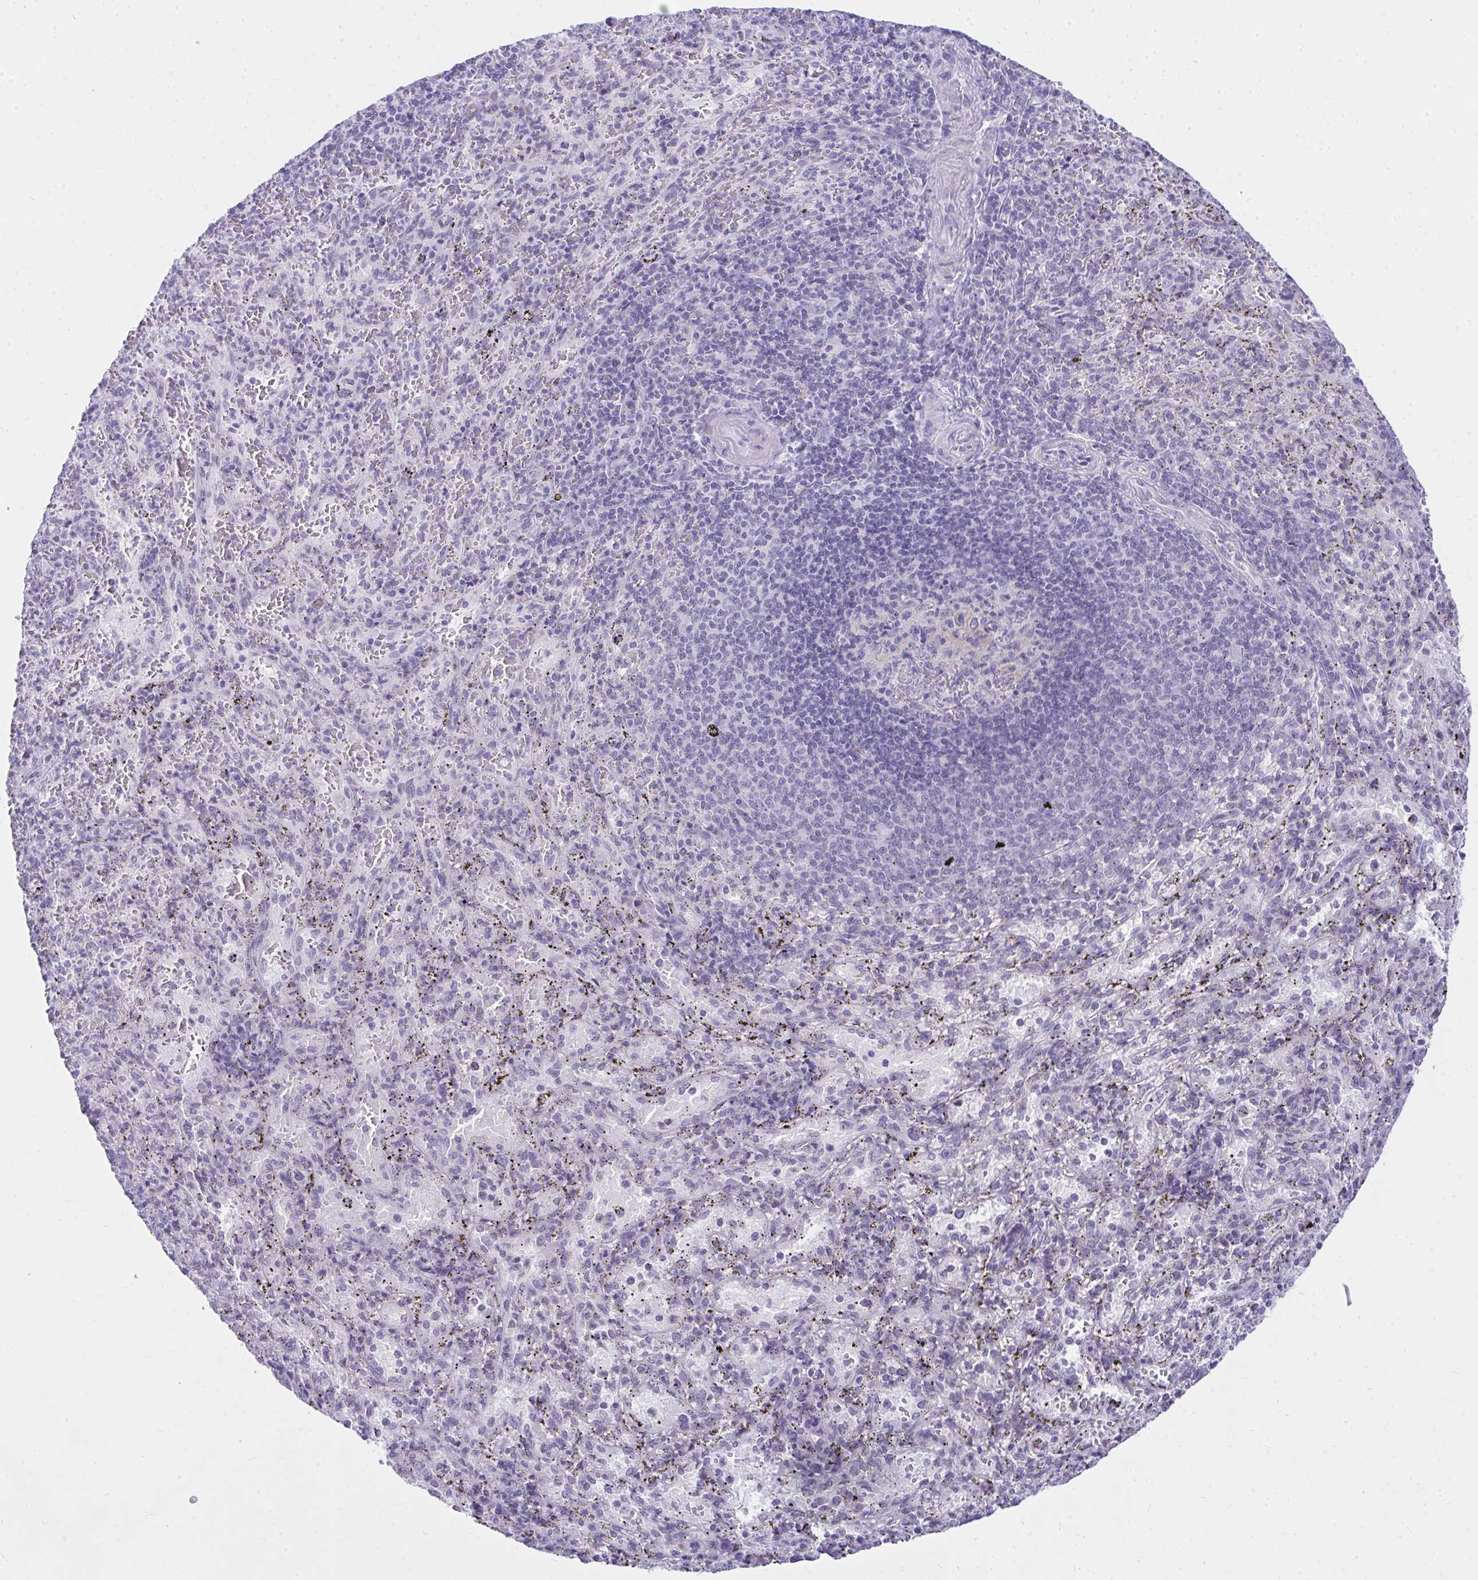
{"staining": {"intensity": "negative", "quantity": "none", "location": "none"}, "tissue": "spleen", "cell_type": "Cells in red pulp", "image_type": "normal", "snomed": [{"axis": "morphology", "description": "Normal tissue, NOS"}, {"axis": "topography", "description": "Spleen"}], "caption": "Cells in red pulp show no significant positivity in benign spleen.", "gene": "OR5F1", "patient": {"sex": "male", "age": 57}}